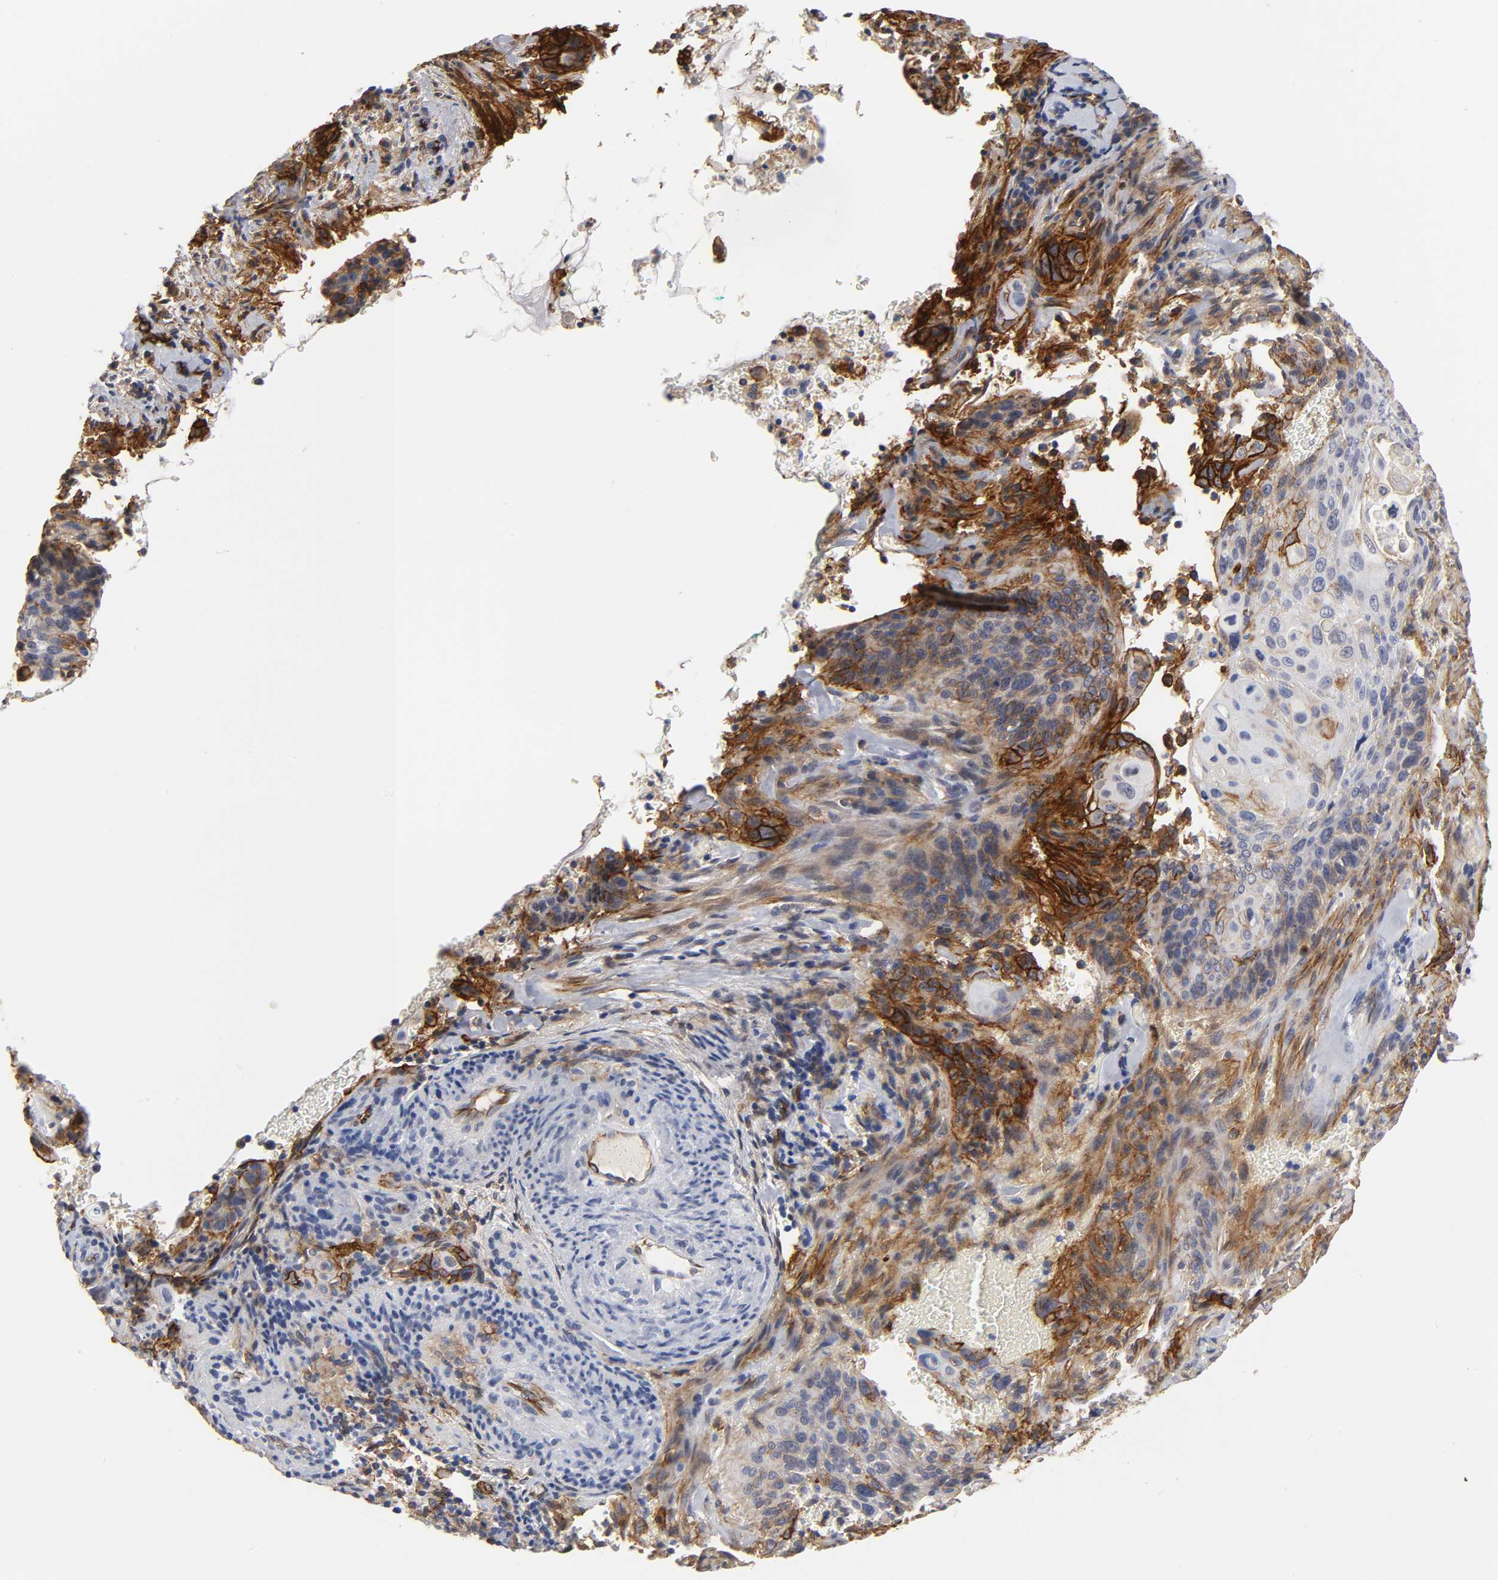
{"staining": {"intensity": "strong", "quantity": "25%-75%", "location": "cytoplasmic/membranous"}, "tissue": "cervical cancer", "cell_type": "Tumor cells", "image_type": "cancer", "snomed": [{"axis": "morphology", "description": "Squamous cell carcinoma, NOS"}, {"axis": "topography", "description": "Cervix"}], "caption": "This photomicrograph reveals cervical squamous cell carcinoma stained with immunohistochemistry to label a protein in brown. The cytoplasmic/membranous of tumor cells show strong positivity for the protein. Nuclei are counter-stained blue.", "gene": "ICAM1", "patient": {"sex": "female", "age": 33}}